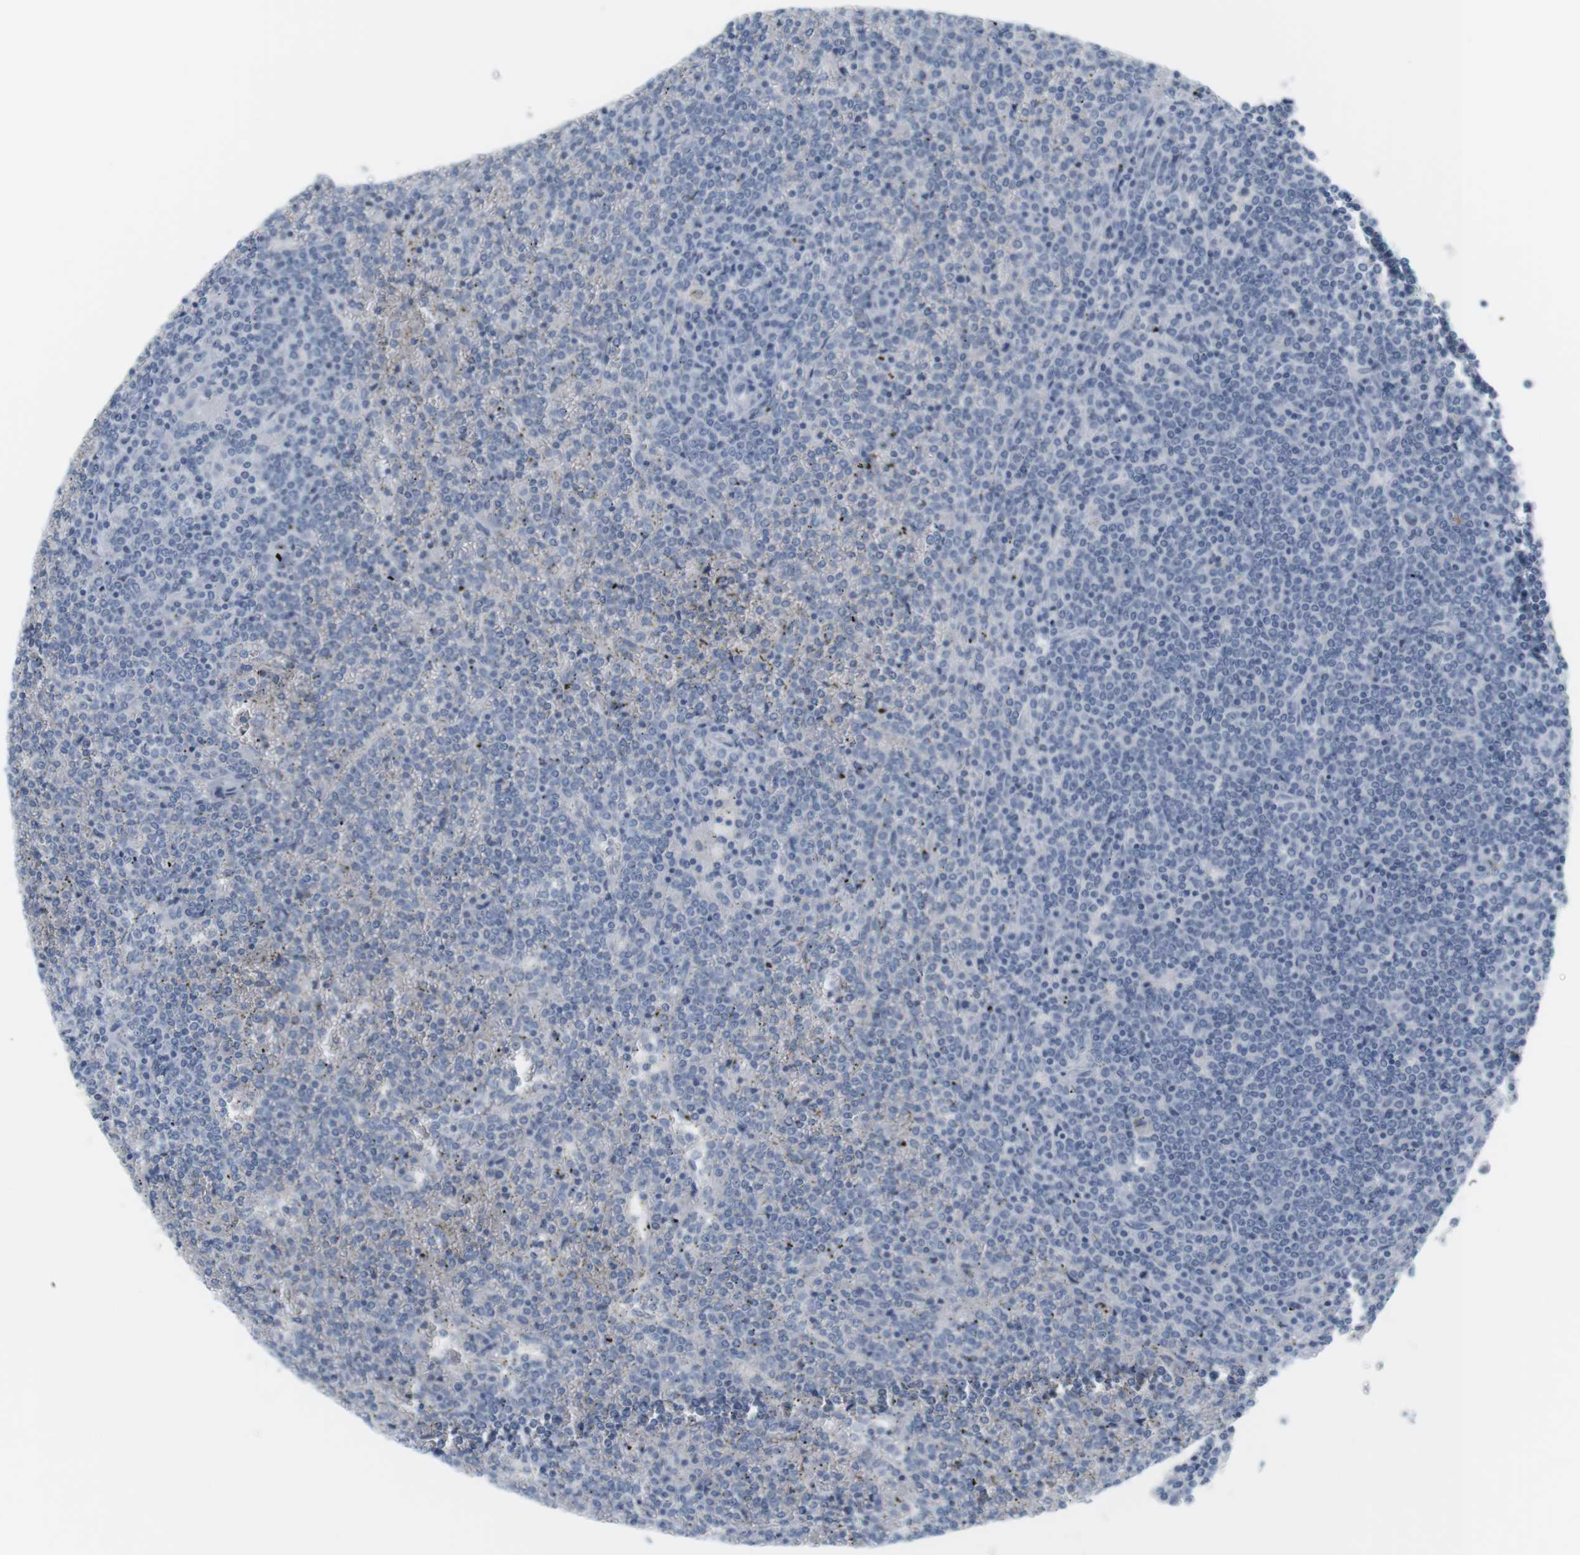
{"staining": {"intensity": "negative", "quantity": "none", "location": "none"}, "tissue": "lymphoma", "cell_type": "Tumor cells", "image_type": "cancer", "snomed": [{"axis": "morphology", "description": "Malignant lymphoma, non-Hodgkin's type, Low grade"}, {"axis": "topography", "description": "Spleen"}], "caption": "Immunohistochemical staining of human malignant lymphoma, non-Hodgkin's type (low-grade) shows no significant expression in tumor cells. (Stains: DAB IHC with hematoxylin counter stain, Microscopy: brightfield microscopy at high magnification).", "gene": "CREB3L2", "patient": {"sex": "female", "age": 19}}